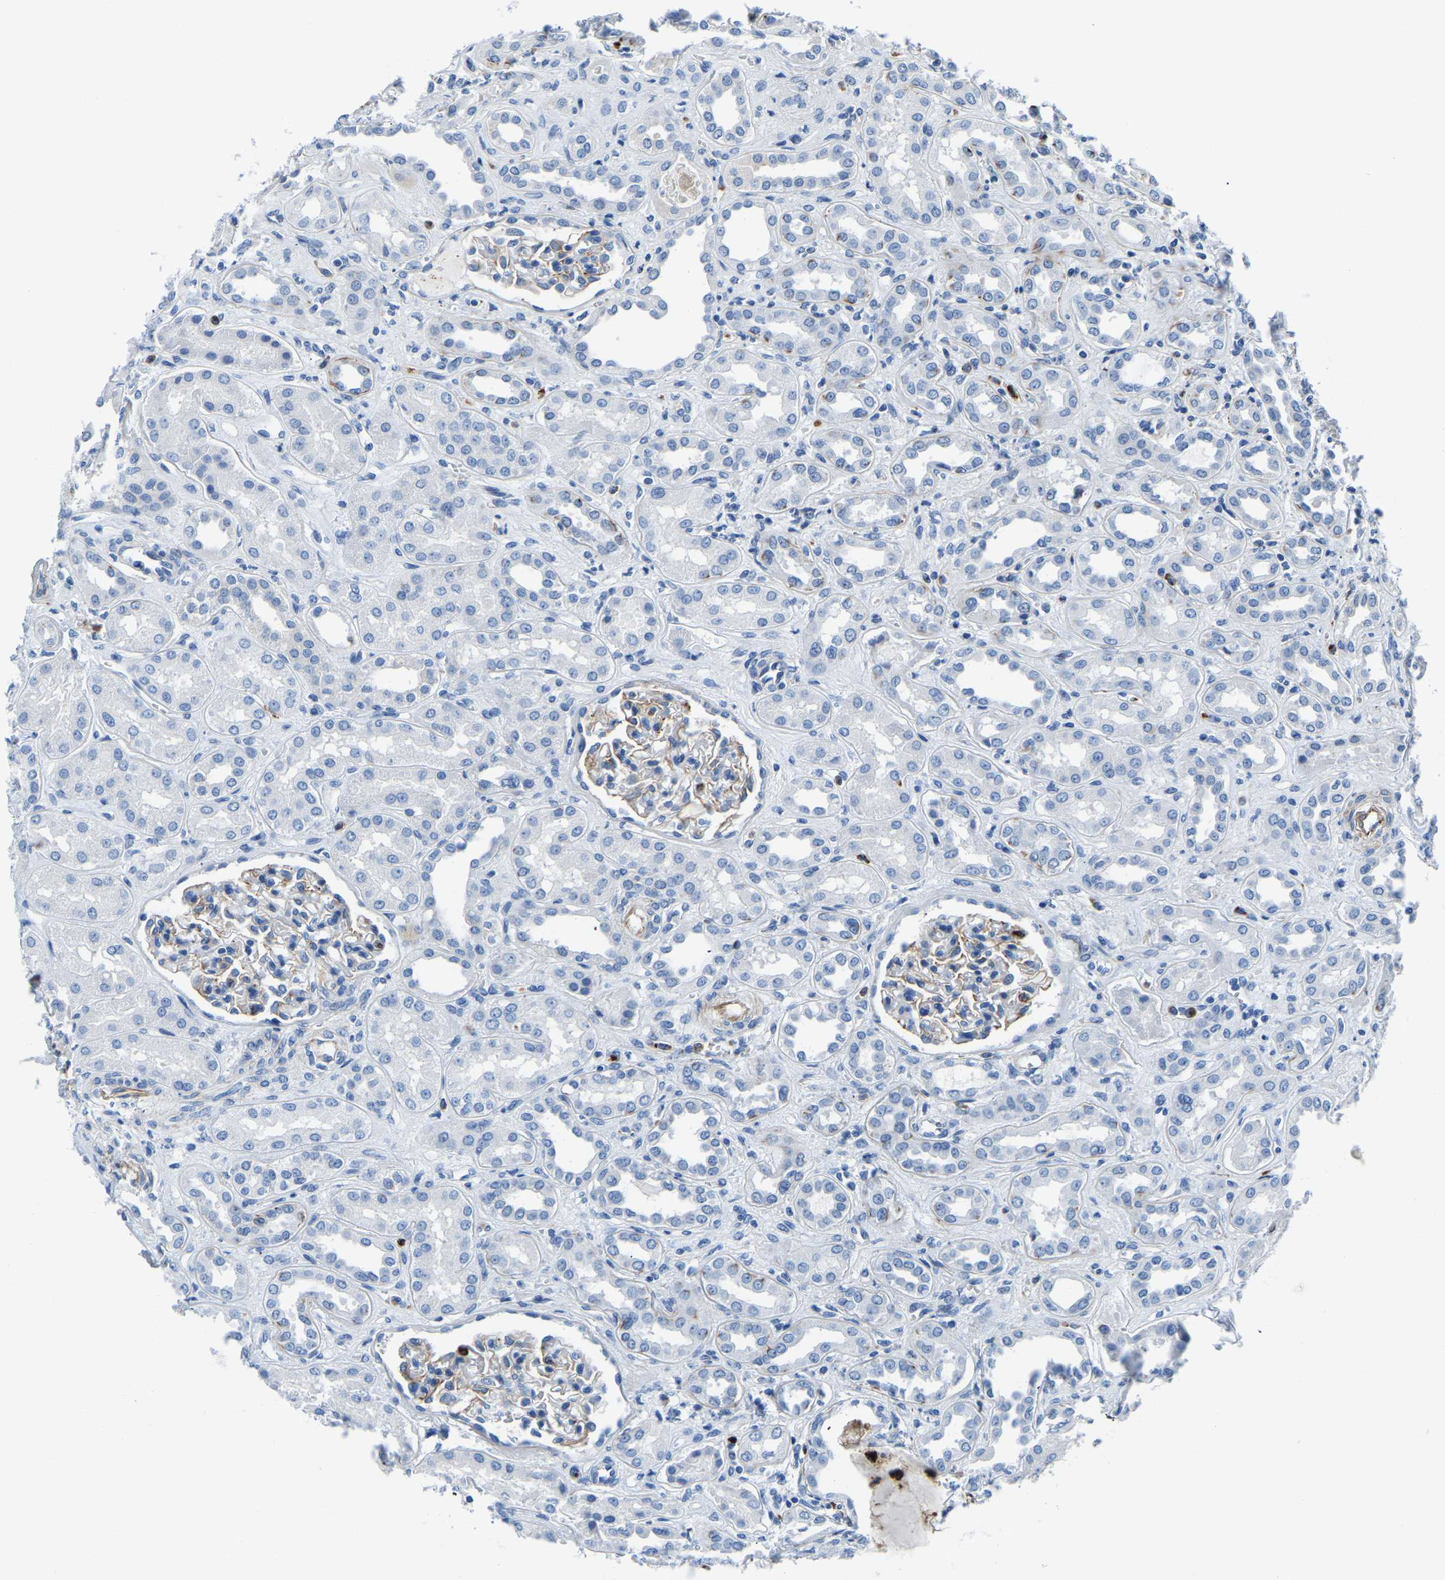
{"staining": {"intensity": "weak", "quantity": "25%-75%", "location": "cytoplasmic/membranous"}, "tissue": "kidney", "cell_type": "Cells in glomeruli", "image_type": "normal", "snomed": [{"axis": "morphology", "description": "Normal tissue, NOS"}, {"axis": "topography", "description": "Kidney"}], "caption": "Protein staining of benign kidney demonstrates weak cytoplasmic/membranous staining in about 25%-75% of cells in glomeruli. The protein of interest is shown in brown color, while the nuclei are stained blue.", "gene": "MS4A3", "patient": {"sex": "male", "age": 59}}